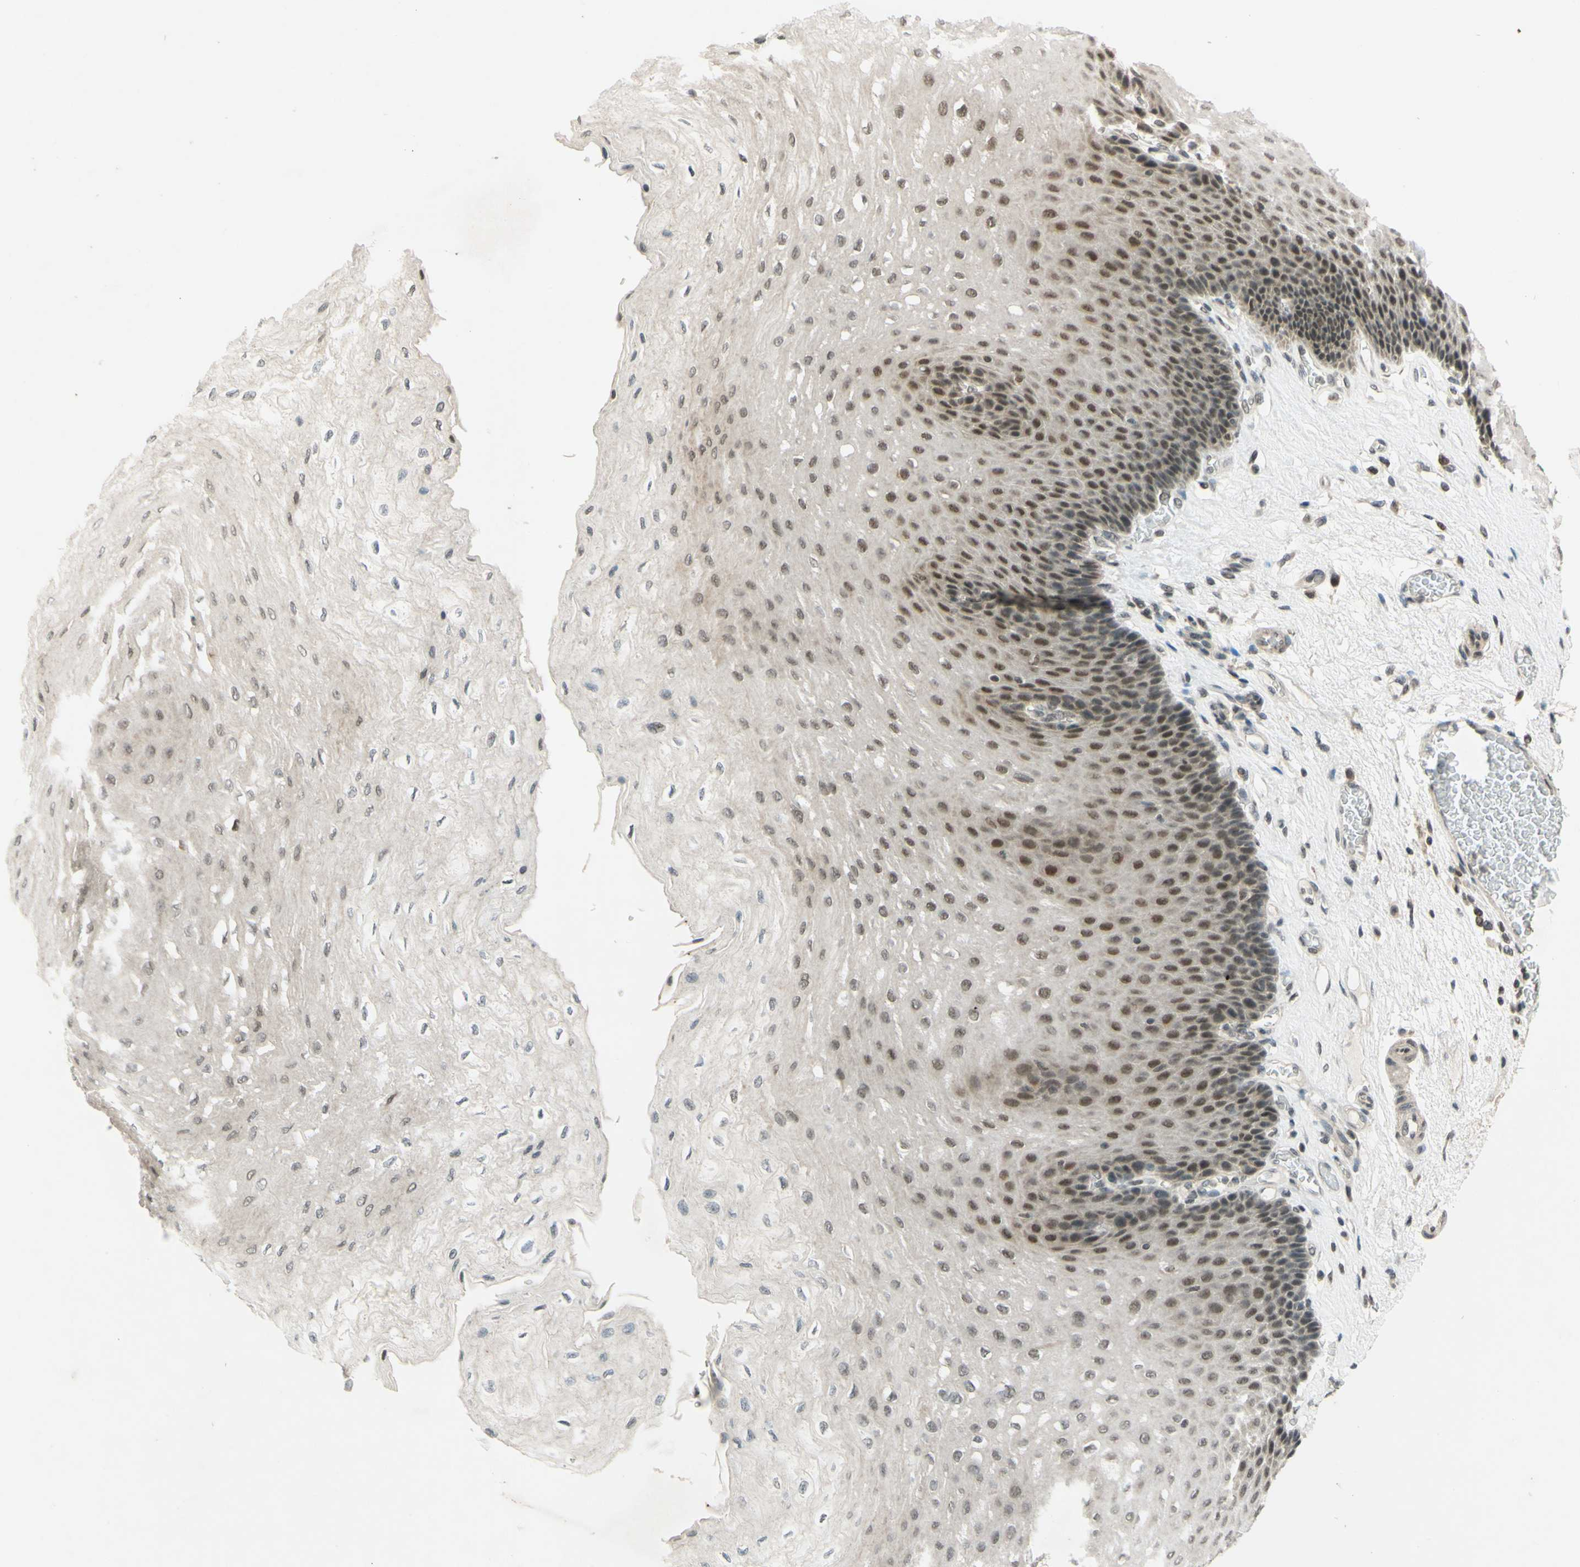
{"staining": {"intensity": "moderate", "quantity": "25%-75%", "location": "nuclear"}, "tissue": "esophagus", "cell_type": "Squamous epithelial cells", "image_type": "normal", "snomed": [{"axis": "morphology", "description": "Normal tissue, NOS"}, {"axis": "topography", "description": "Esophagus"}], "caption": "Protein analysis of benign esophagus demonstrates moderate nuclear staining in approximately 25%-75% of squamous epithelial cells.", "gene": "SMARCB1", "patient": {"sex": "female", "age": 72}}